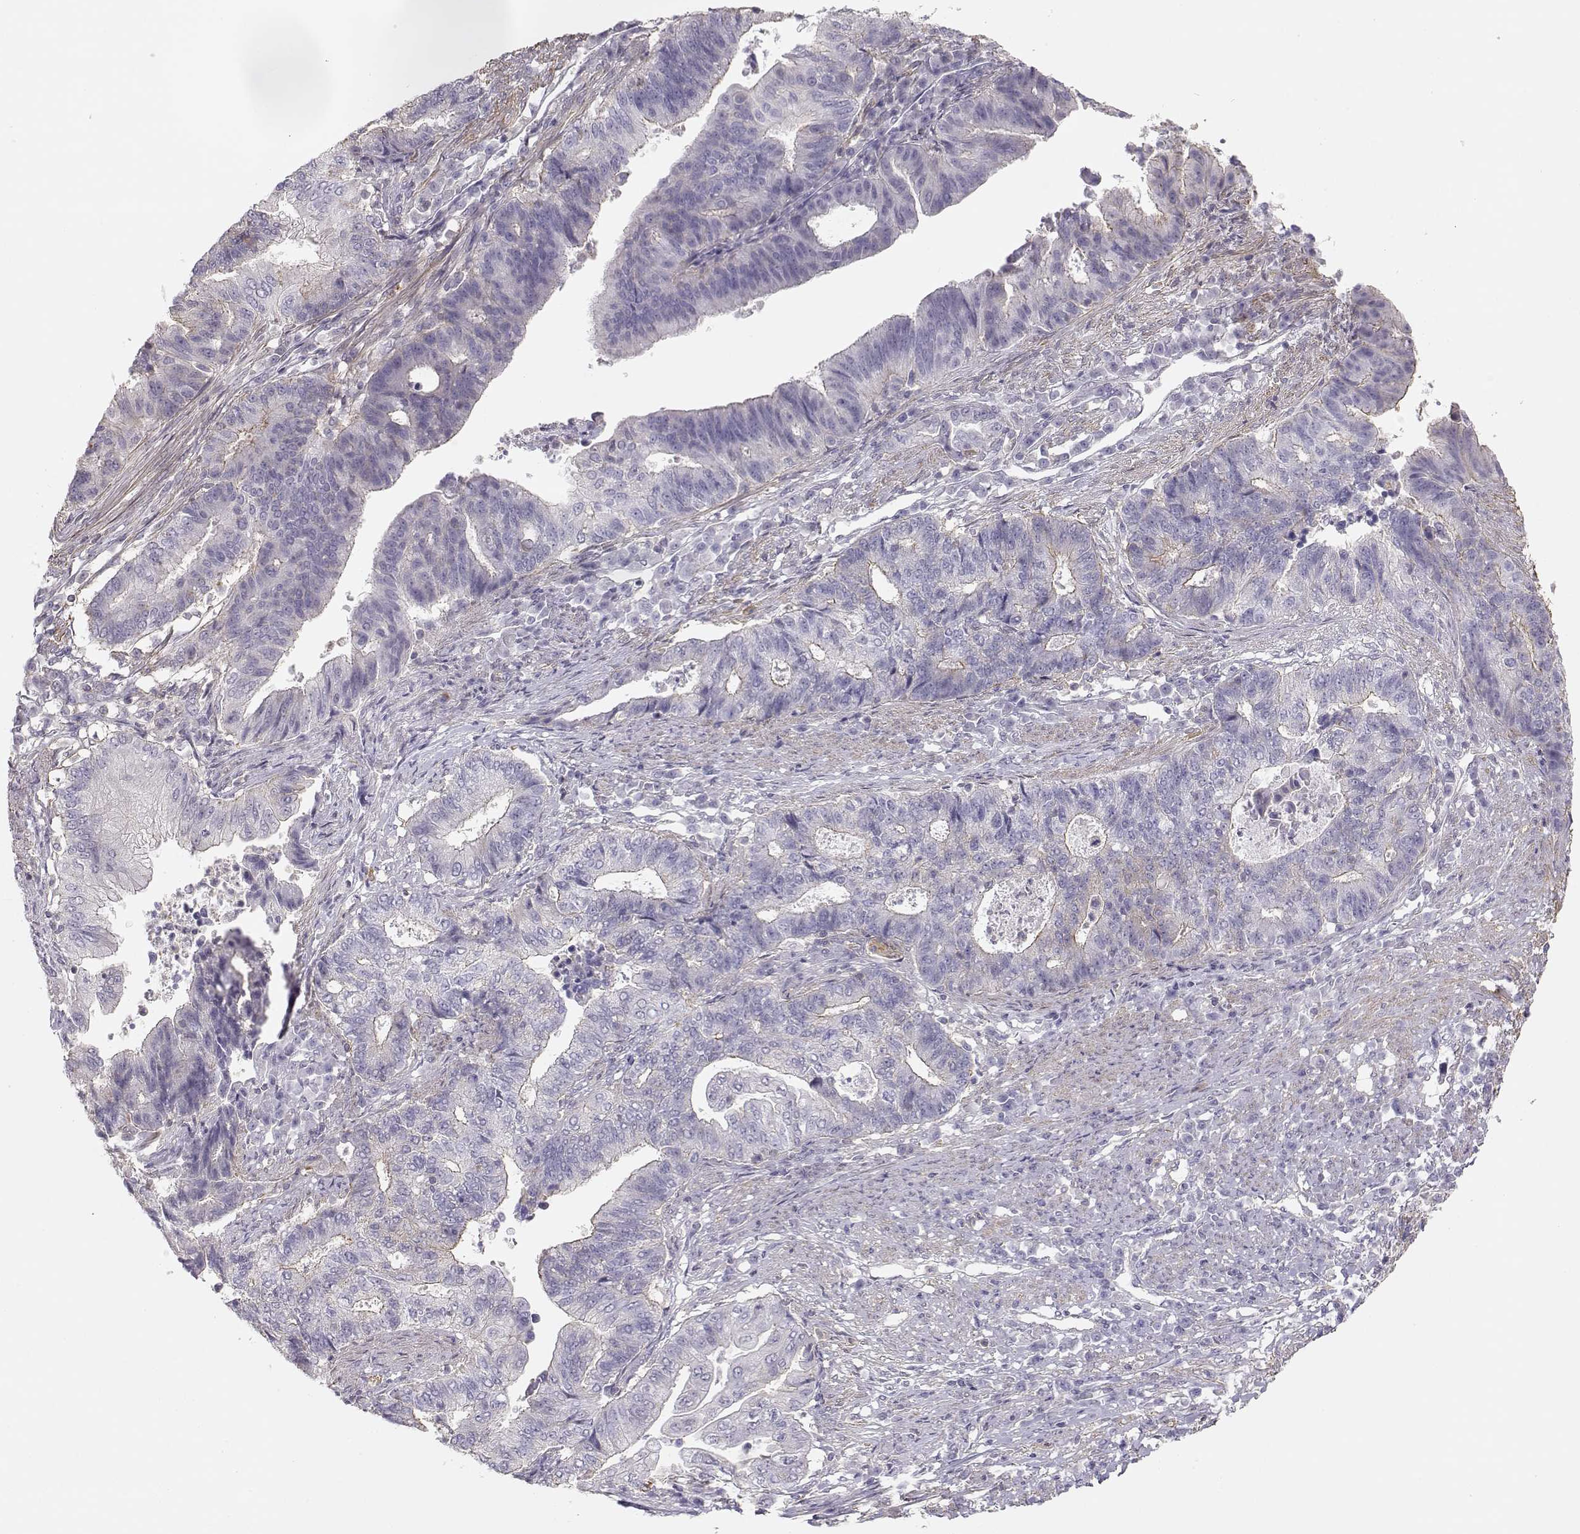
{"staining": {"intensity": "negative", "quantity": "none", "location": "none"}, "tissue": "endometrial cancer", "cell_type": "Tumor cells", "image_type": "cancer", "snomed": [{"axis": "morphology", "description": "Adenocarcinoma, NOS"}, {"axis": "topography", "description": "Uterus"}, {"axis": "topography", "description": "Endometrium"}], "caption": "This is an IHC histopathology image of human adenocarcinoma (endometrial). There is no positivity in tumor cells.", "gene": "DAPL1", "patient": {"sex": "female", "age": 54}}